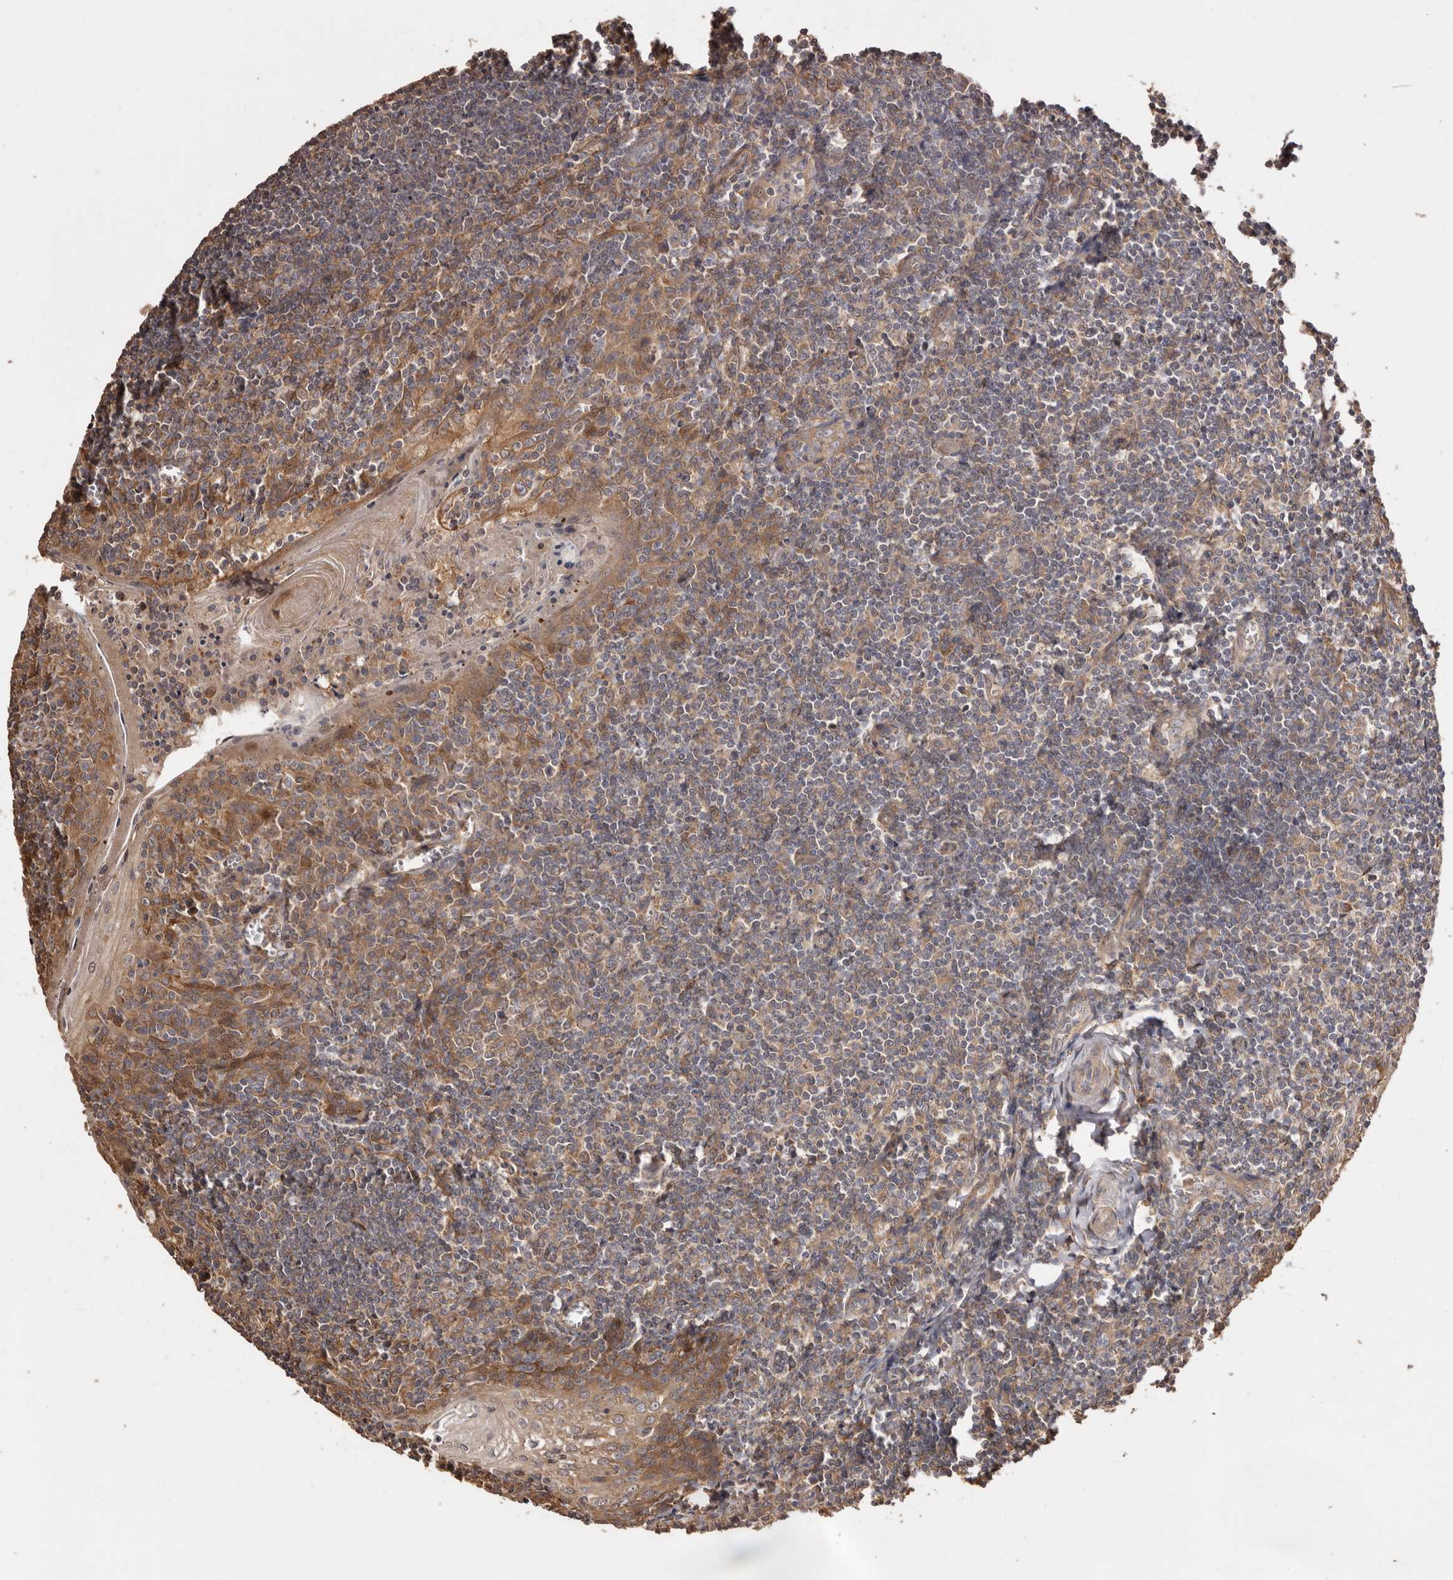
{"staining": {"intensity": "moderate", "quantity": "25%-75%", "location": "cytoplasmic/membranous"}, "tissue": "tonsil", "cell_type": "Germinal center cells", "image_type": "normal", "snomed": [{"axis": "morphology", "description": "Normal tissue, NOS"}, {"axis": "topography", "description": "Tonsil"}], "caption": "This is a photomicrograph of immunohistochemistry staining of benign tonsil, which shows moderate positivity in the cytoplasmic/membranous of germinal center cells.", "gene": "COQ8B", "patient": {"sex": "male", "age": 27}}